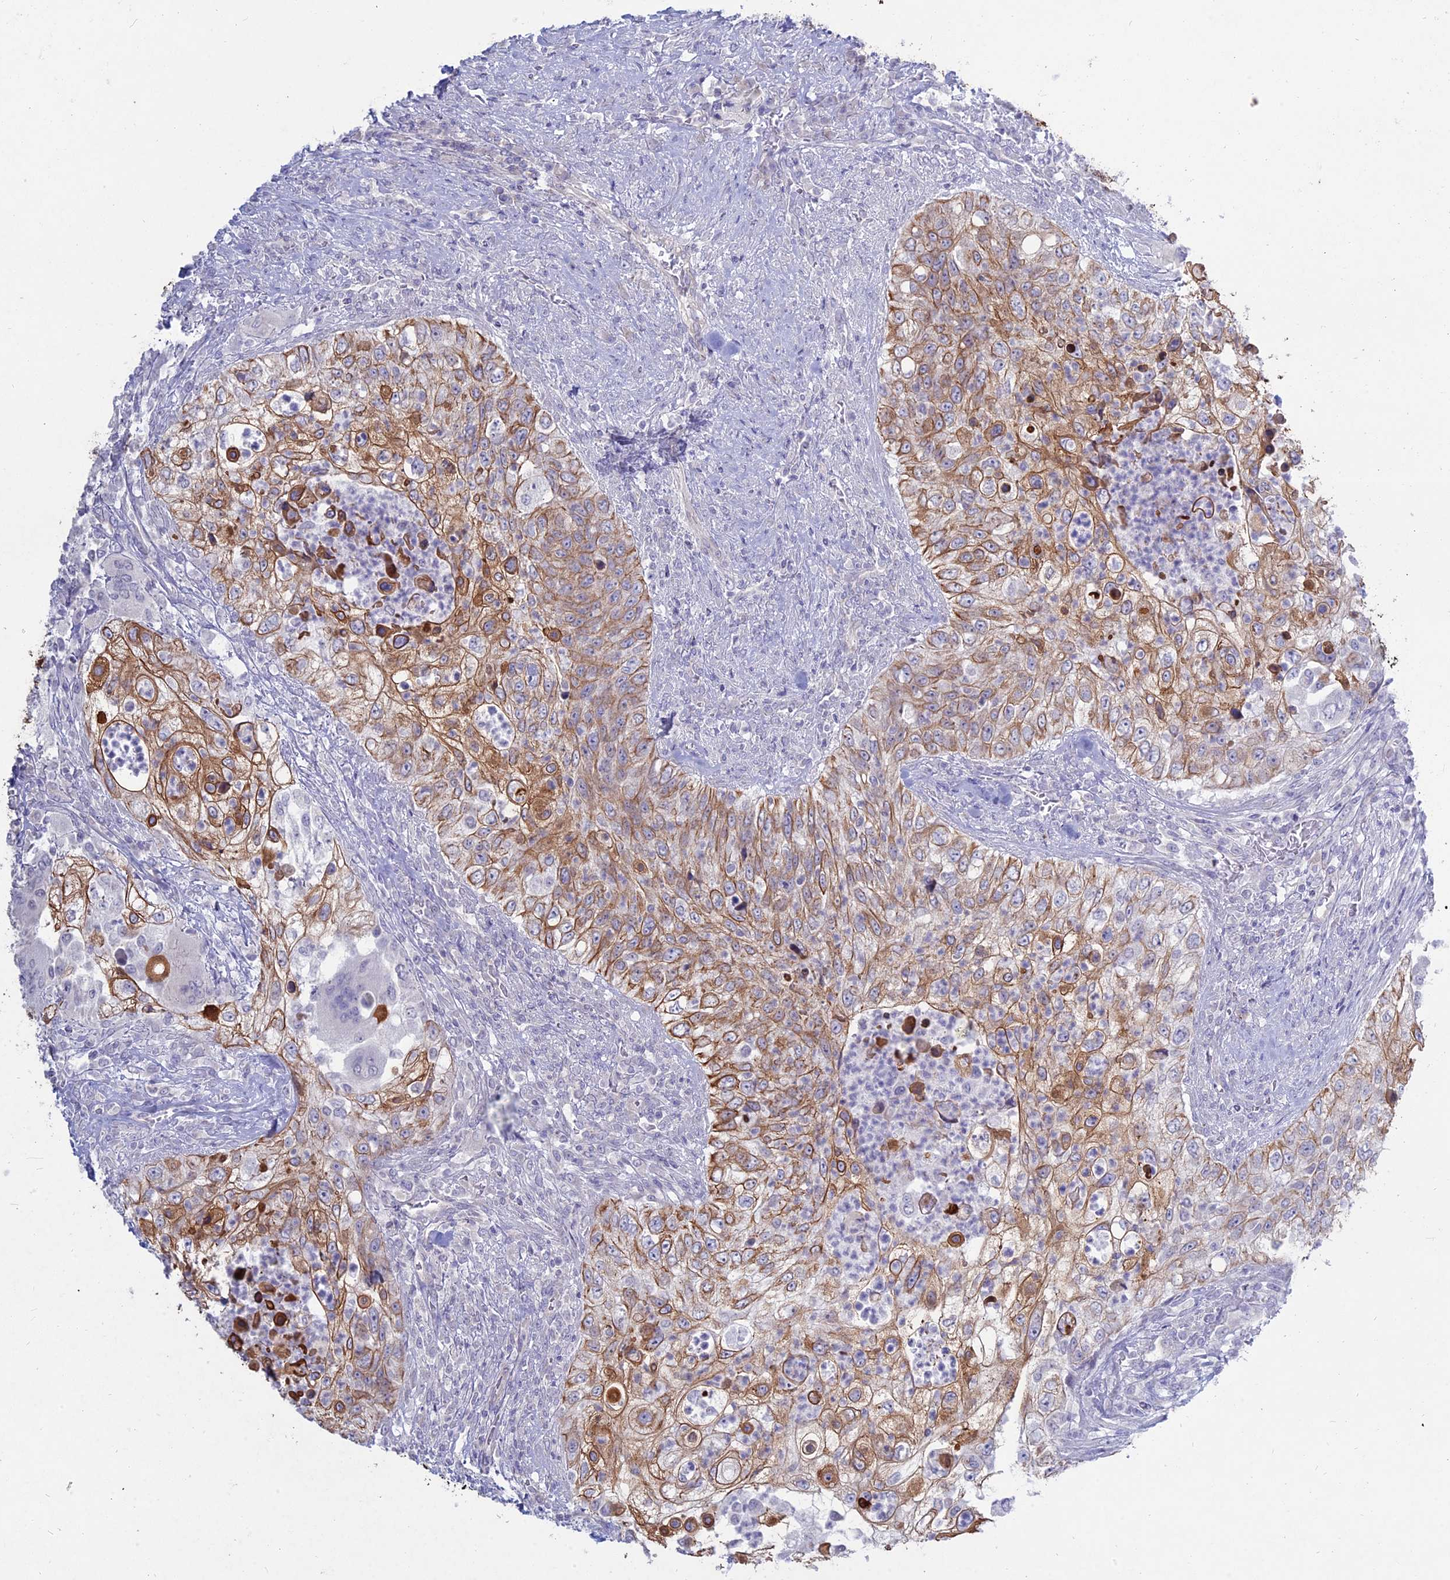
{"staining": {"intensity": "moderate", "quantity": ">75%", "location": "cytoplasmic/membranous"}, "tissue": "urothelial cancer", "cell_type": "Tumor cells", "image_type": "cancer", "snomed": [{"axis": "morphology", "description": "Urothelial carcinoma, High grade"}, {"axis": "topography", "description": "Urinary bladder"}], "caption": "Tumor cells reveal medium levels of moderate cytoplasmic/membranous positivity in approximately >75% of cells in human high-grade urothelial carcinoma. The protein of interest is shown in brown color, while the nuclei are stained blue.", "gene": "MYO5B", "patient": {"sex": "female", "age": 60}}